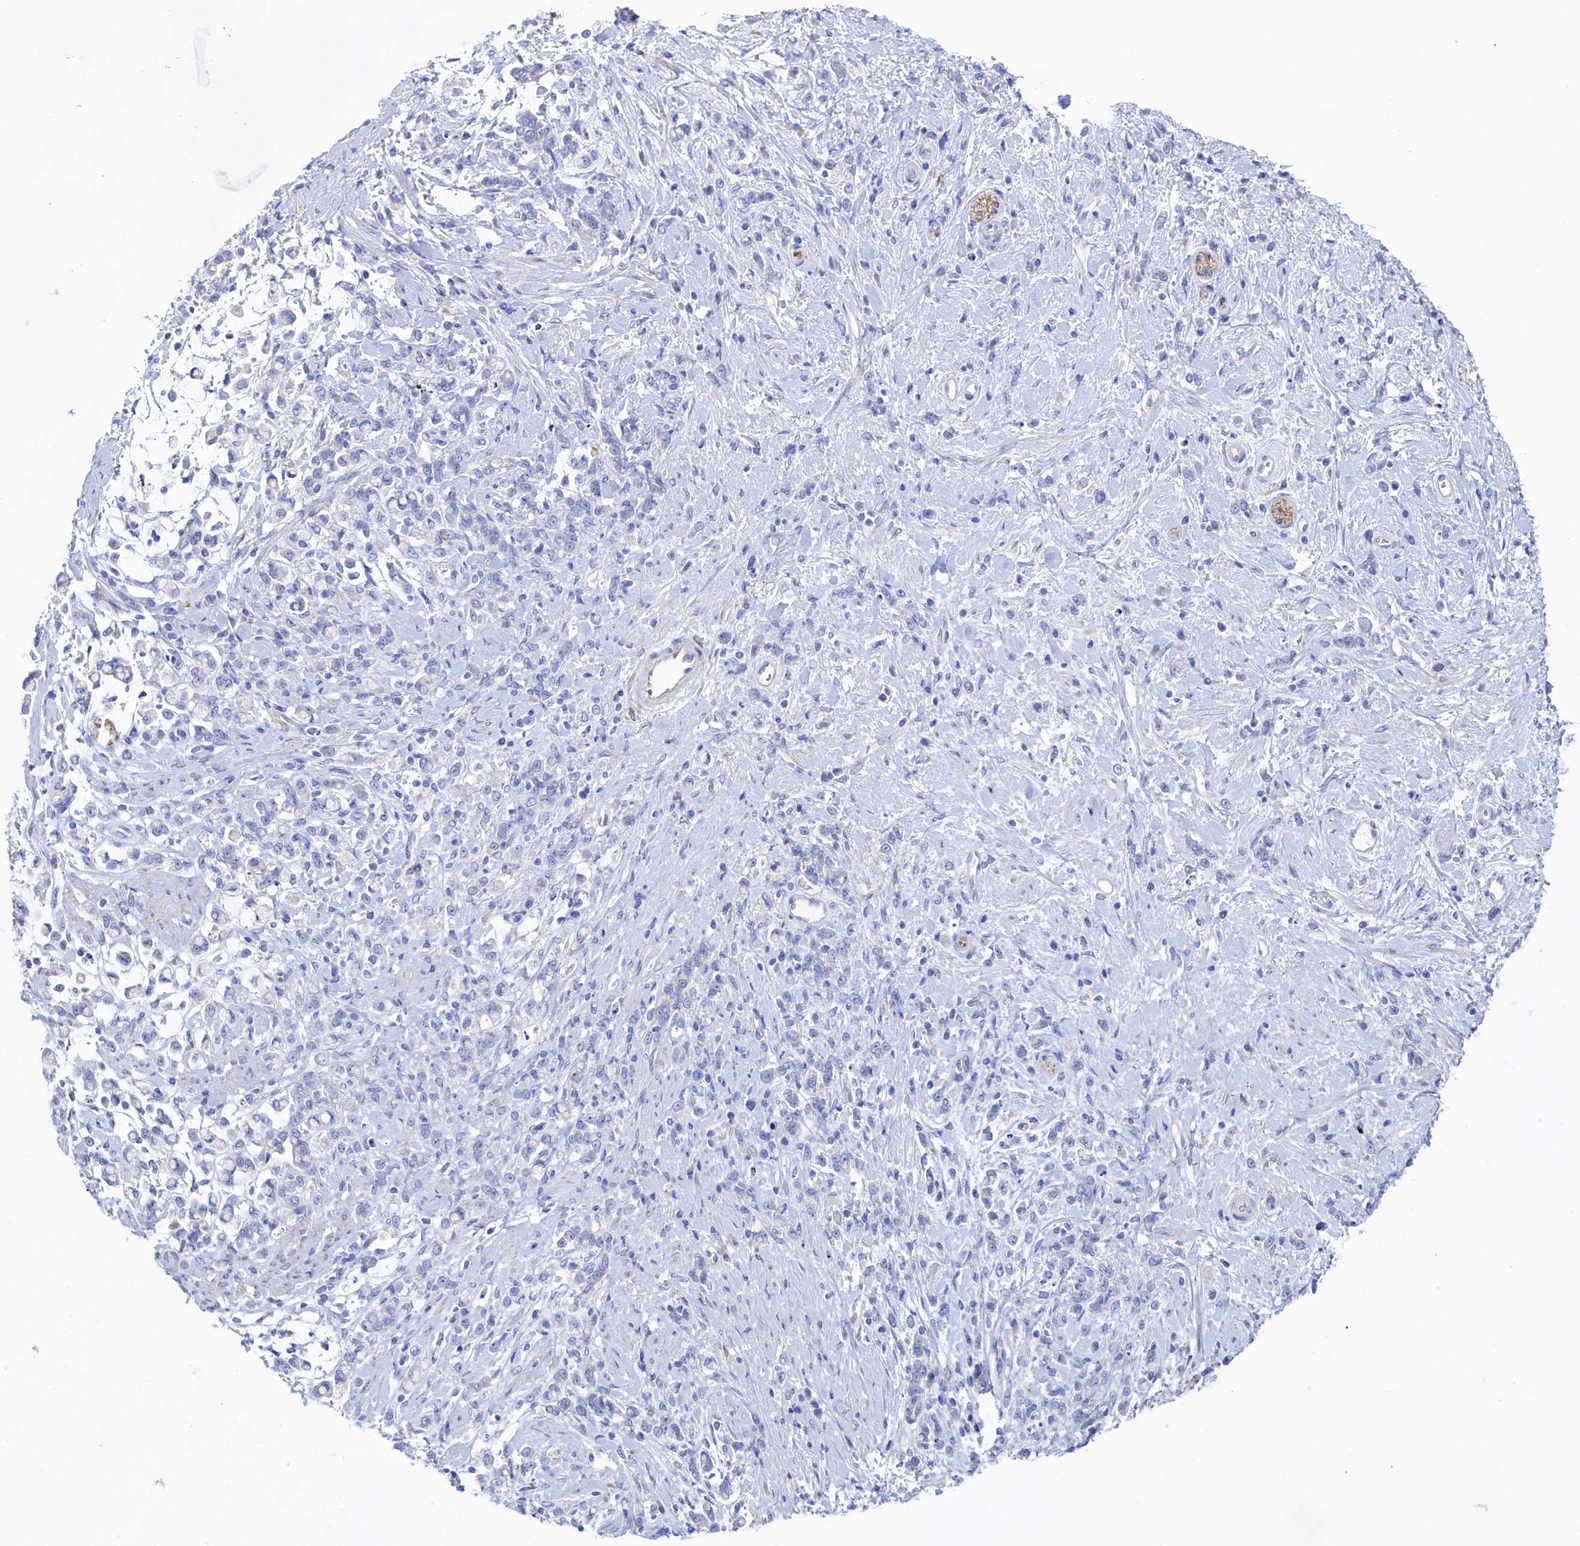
{"staining": {"intensity": "negative", "quantity": "none", "location": "none"}, "tissue": "stomach cancer", "cell_type": "Tumor cells", "image_type": "cancer", "snomed": [{"axis": "morphology", "description": "Adenocarcinoma, NOS"}, {"axis": "topography", "description": "Stomach"}], "caption": "Immunohistochemistry (IHC) photomicrograph of stomach cancer stained for a protein (brown), which exhibits no staining in tumor cells.", "gene": "TMOD2", "patient": {"sex": "female", "age": 60}}